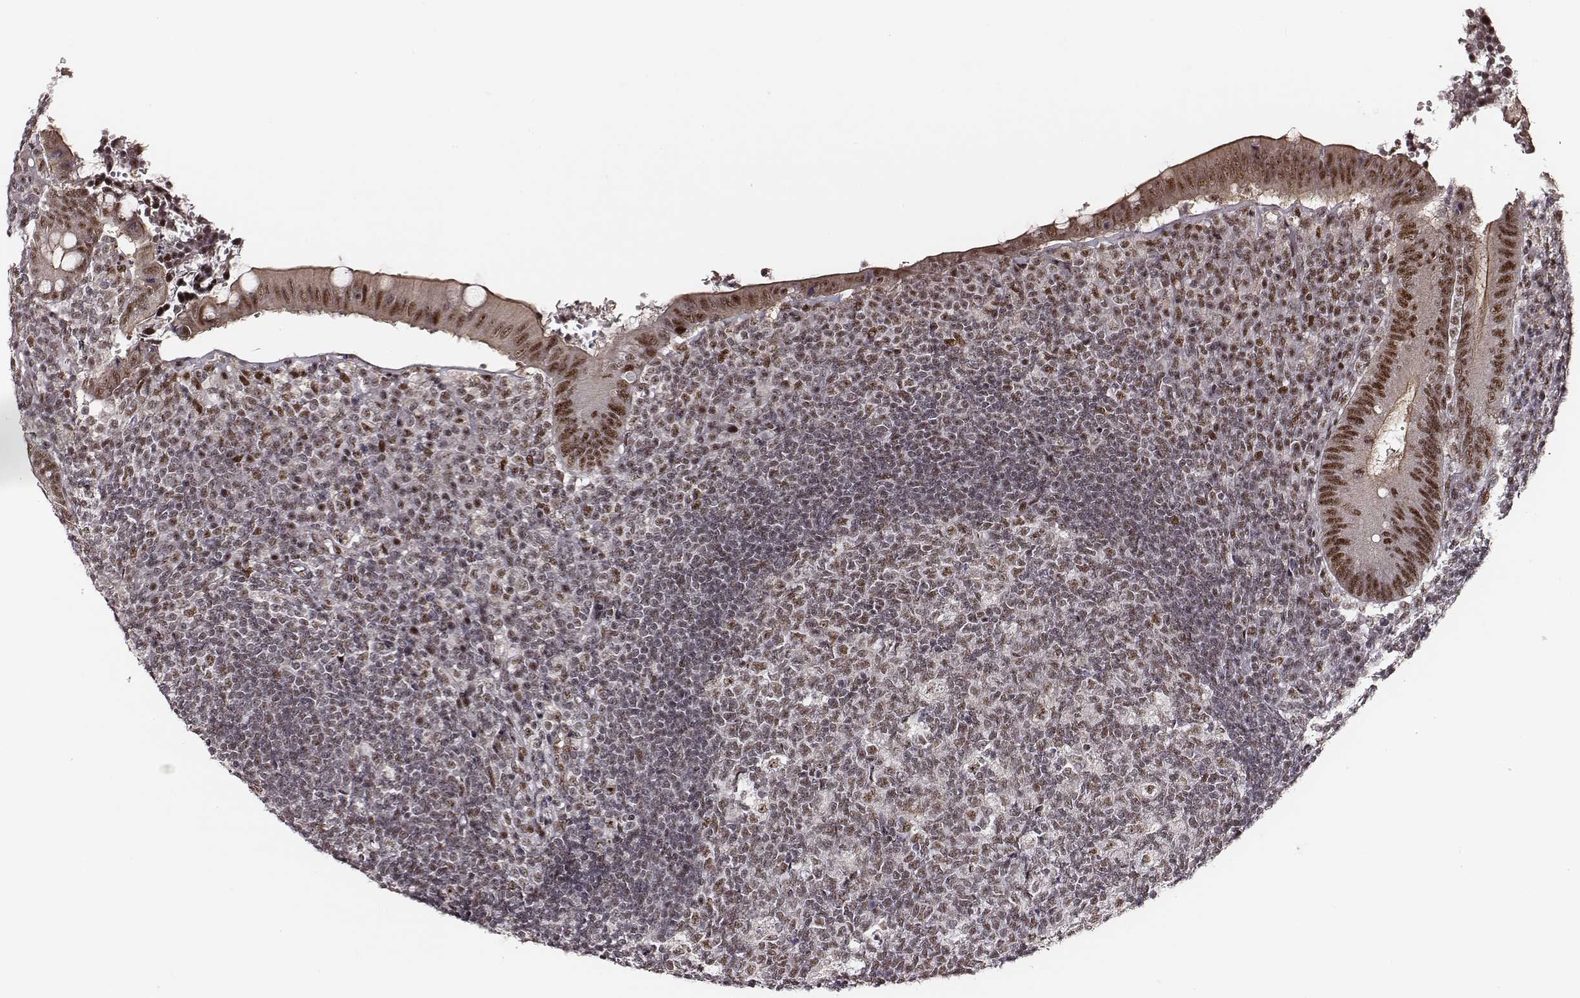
{"staining": {"intensity": "moderate", "quantity": ">75%", "location": "nuclear"}, "tissue": "appendix", "cell_type": "Glandular cells", "image_type": "normal", "snomed": [{"axis": "morphology", "description": "Normal tissue, NOS"}, {"axis": "topography", "description": "Appendix"}], "caption": "This photomicrograph shows IHC staining of unremarkable appendix, with medium moderate nuclear expression in about >75% of glandular cells.", "gene": "PPARA", "patient": {"sex": "male", "age": 18}}